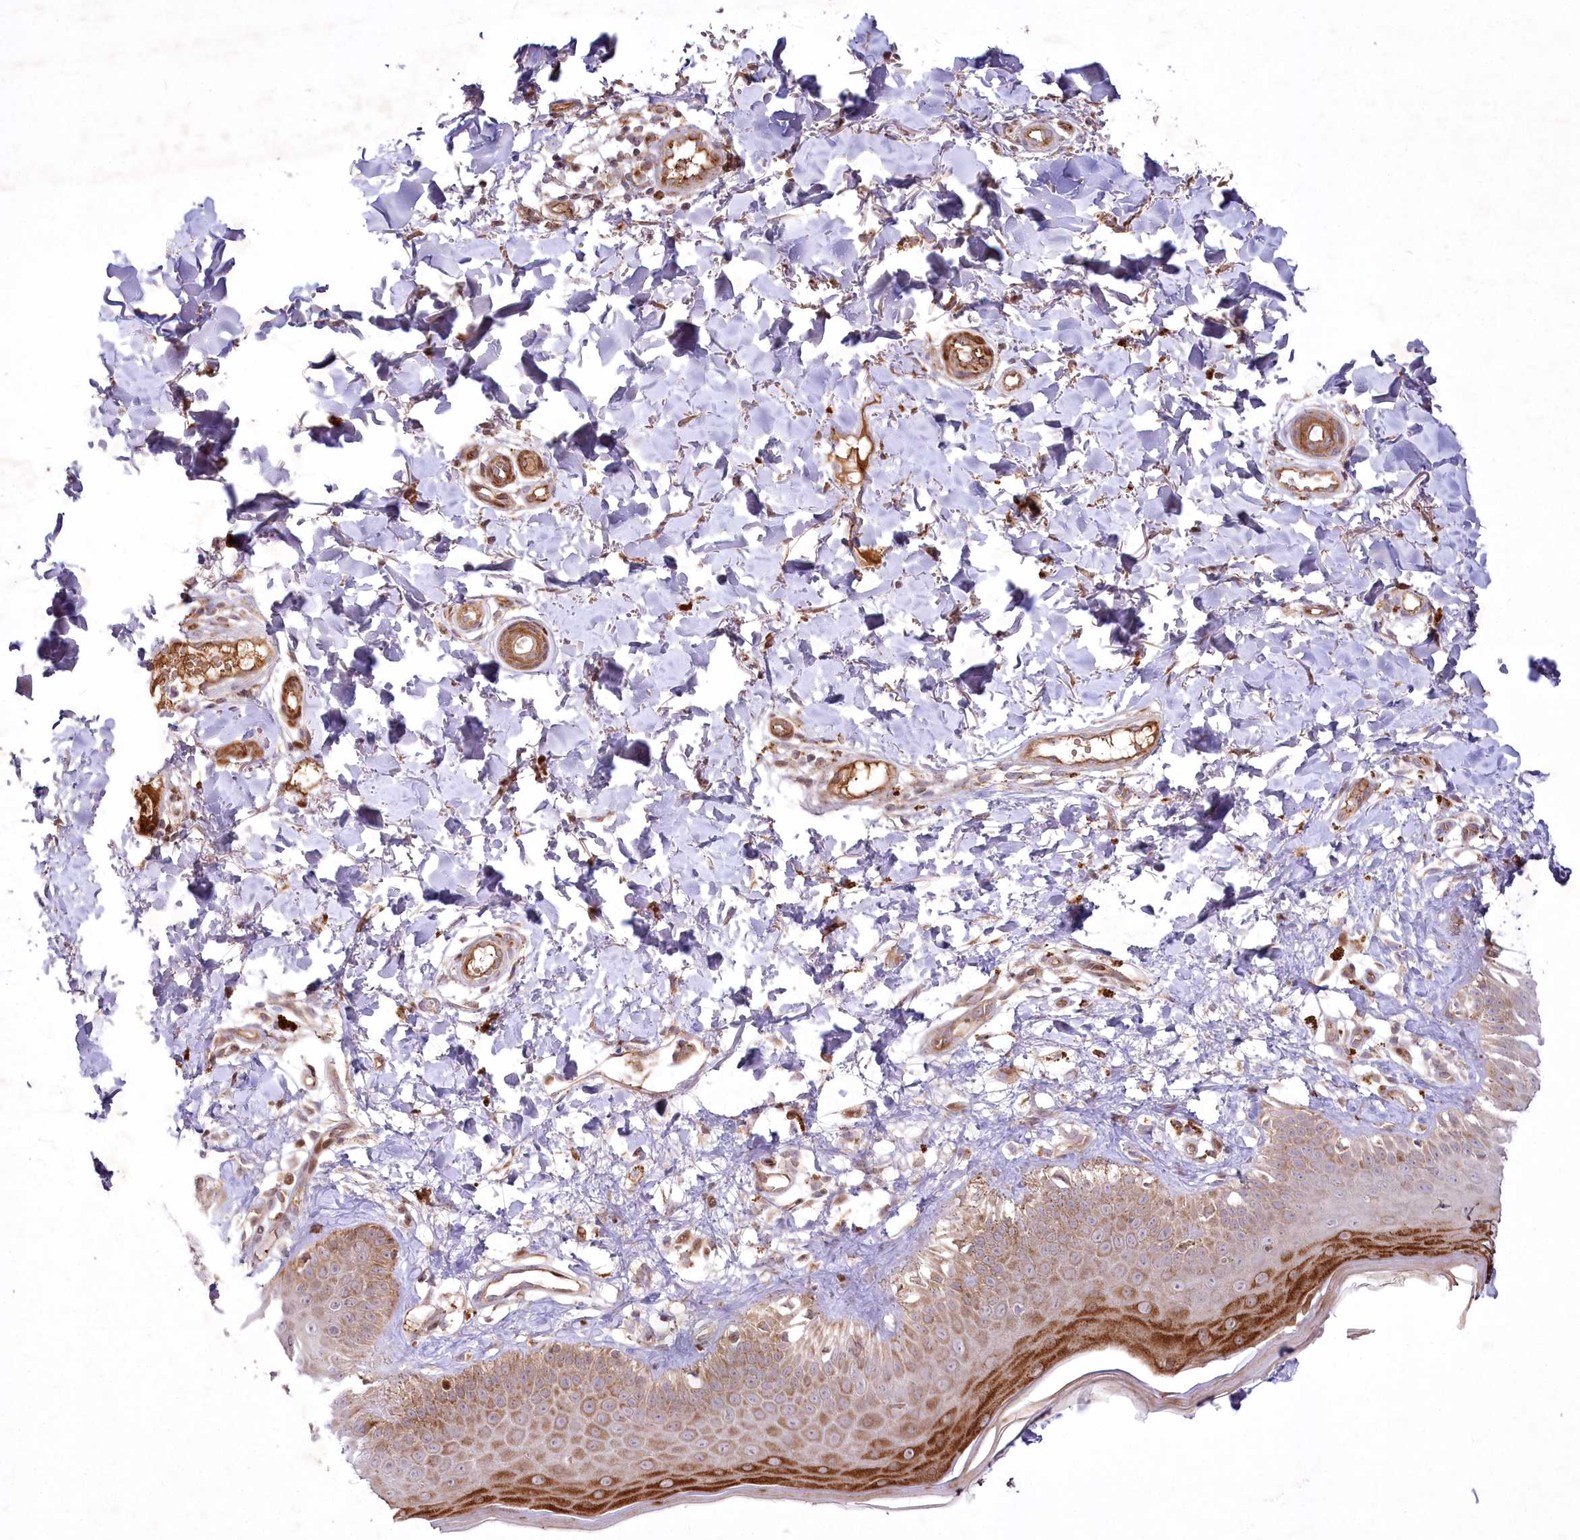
{"staining": {"intensity": "moderate", "quantity": ">75%", "location": "cytoplasmic/membranous"}, "tissue": "skin", "cell_type": "Fibroblasts", "image_type": "normal", "snomed": [{"axis": "morphology", "description": "Normal tissue, NOS"}, {"axis": "topography", "description": "Skin"}], "caption": "This photomicrograph exhibits immunohistochemistry (IHC) staining of normal skin, with medium moderate cytoplasmic/membranous positivity in approximately >75% of fibroblasts.", "gene": "PSTK", "patient": {"sex": "male", "age": 52}}